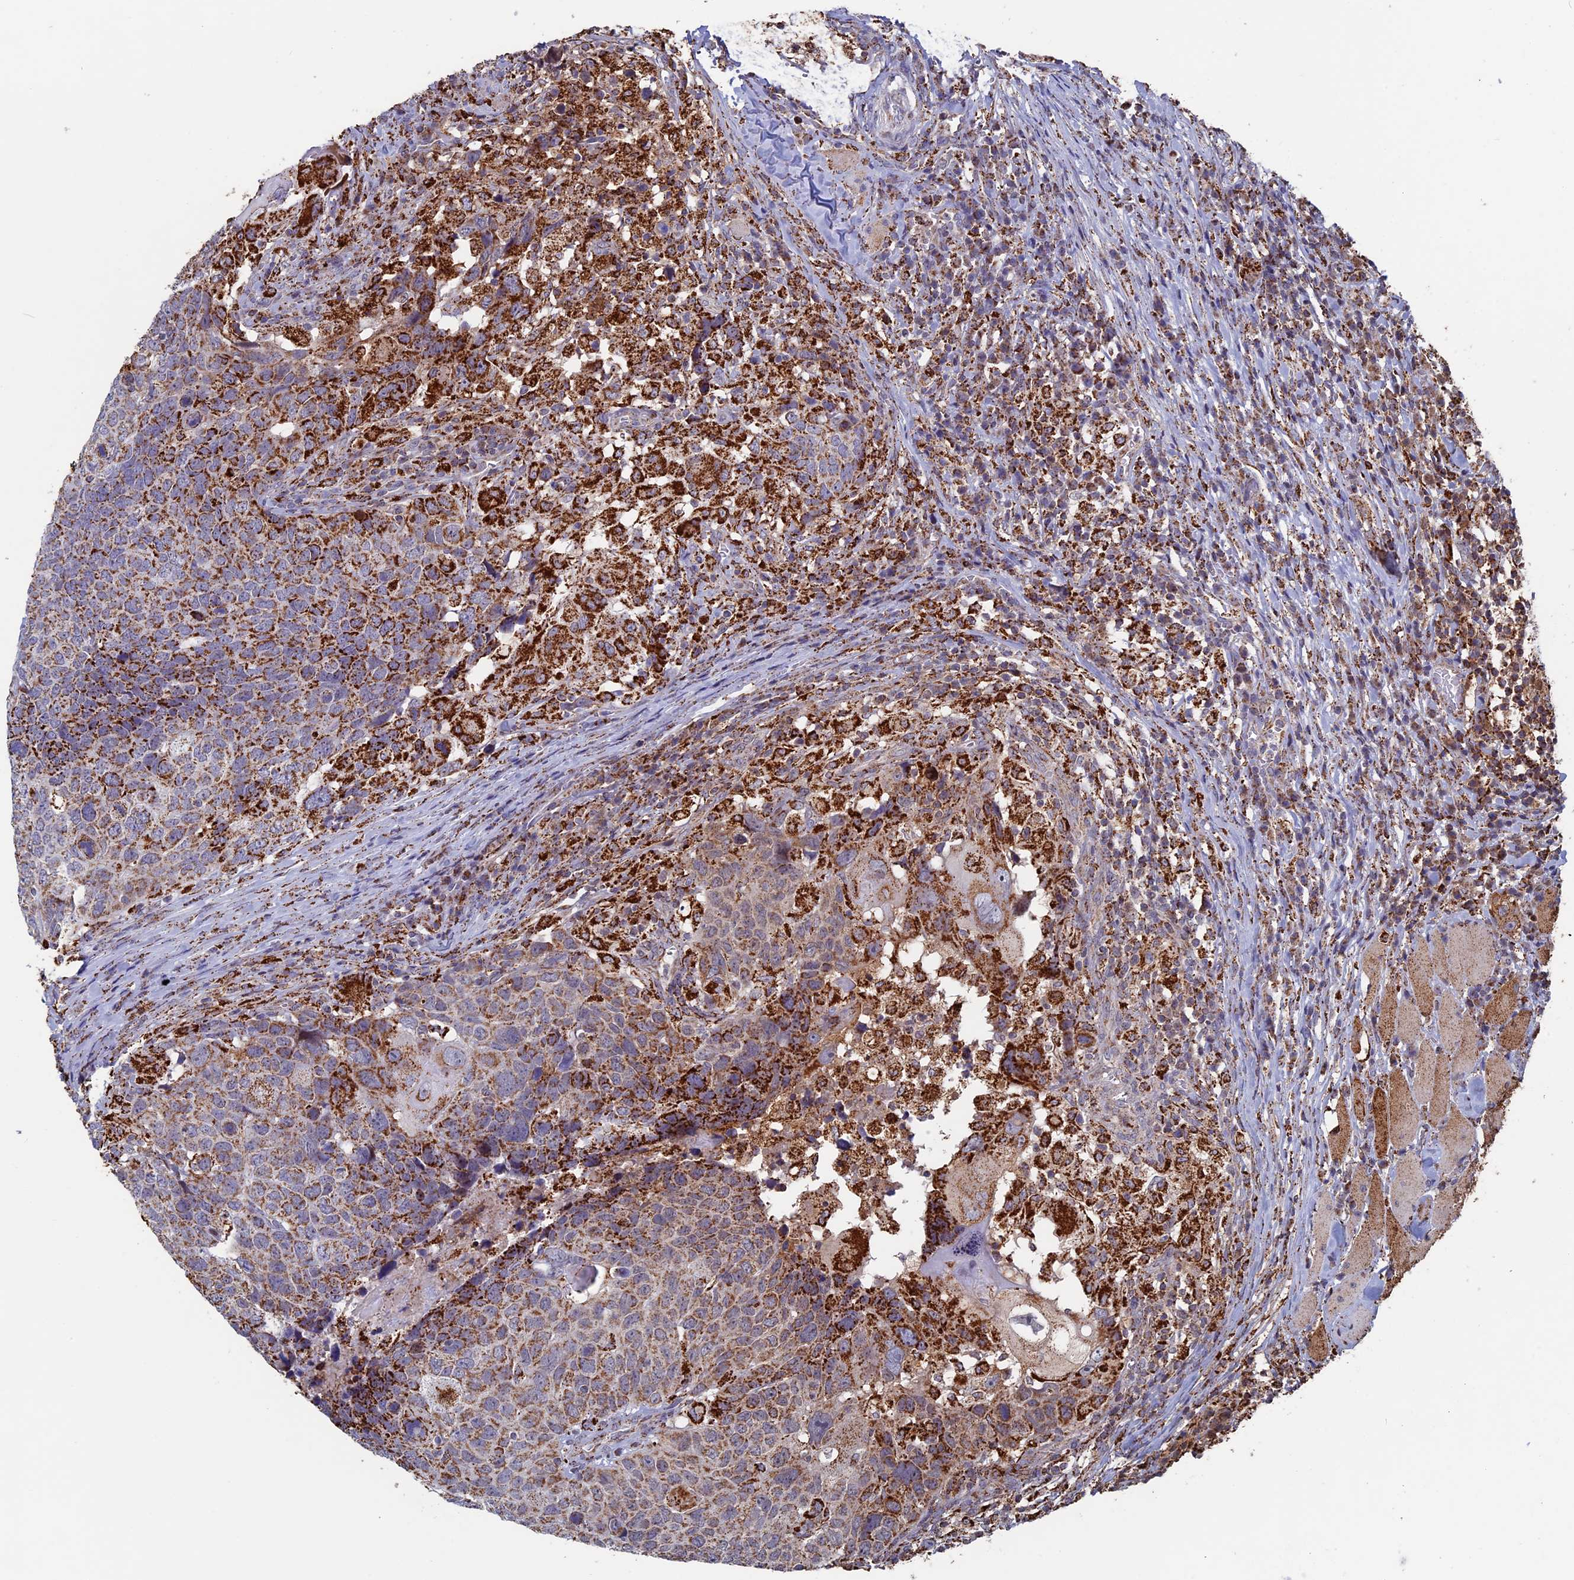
{"staining": {"intensity": "strong", "quantity": "25%-75%", "location": "cytoplasmic/membranous"}, "tissue": "head and neck cancer", "cell_type": "Tumor cells", "image_type": "cancer", "snomed": [{"axis": "morphology", "description": "Squamous cell carcinoma, NOS"}, {"axis": "topography", "description": "Head-Neck"}], "caption": "A high-resolution image shows immunohistochemistry (IHC) staining of head and neck squamous cell carcinoma, which displays strong cytoplasmic/membranous staining in approximately 25%-75% of tumor cells.", "gene": "SEC24D", "patient": {"sex": "male", "age": 66}}